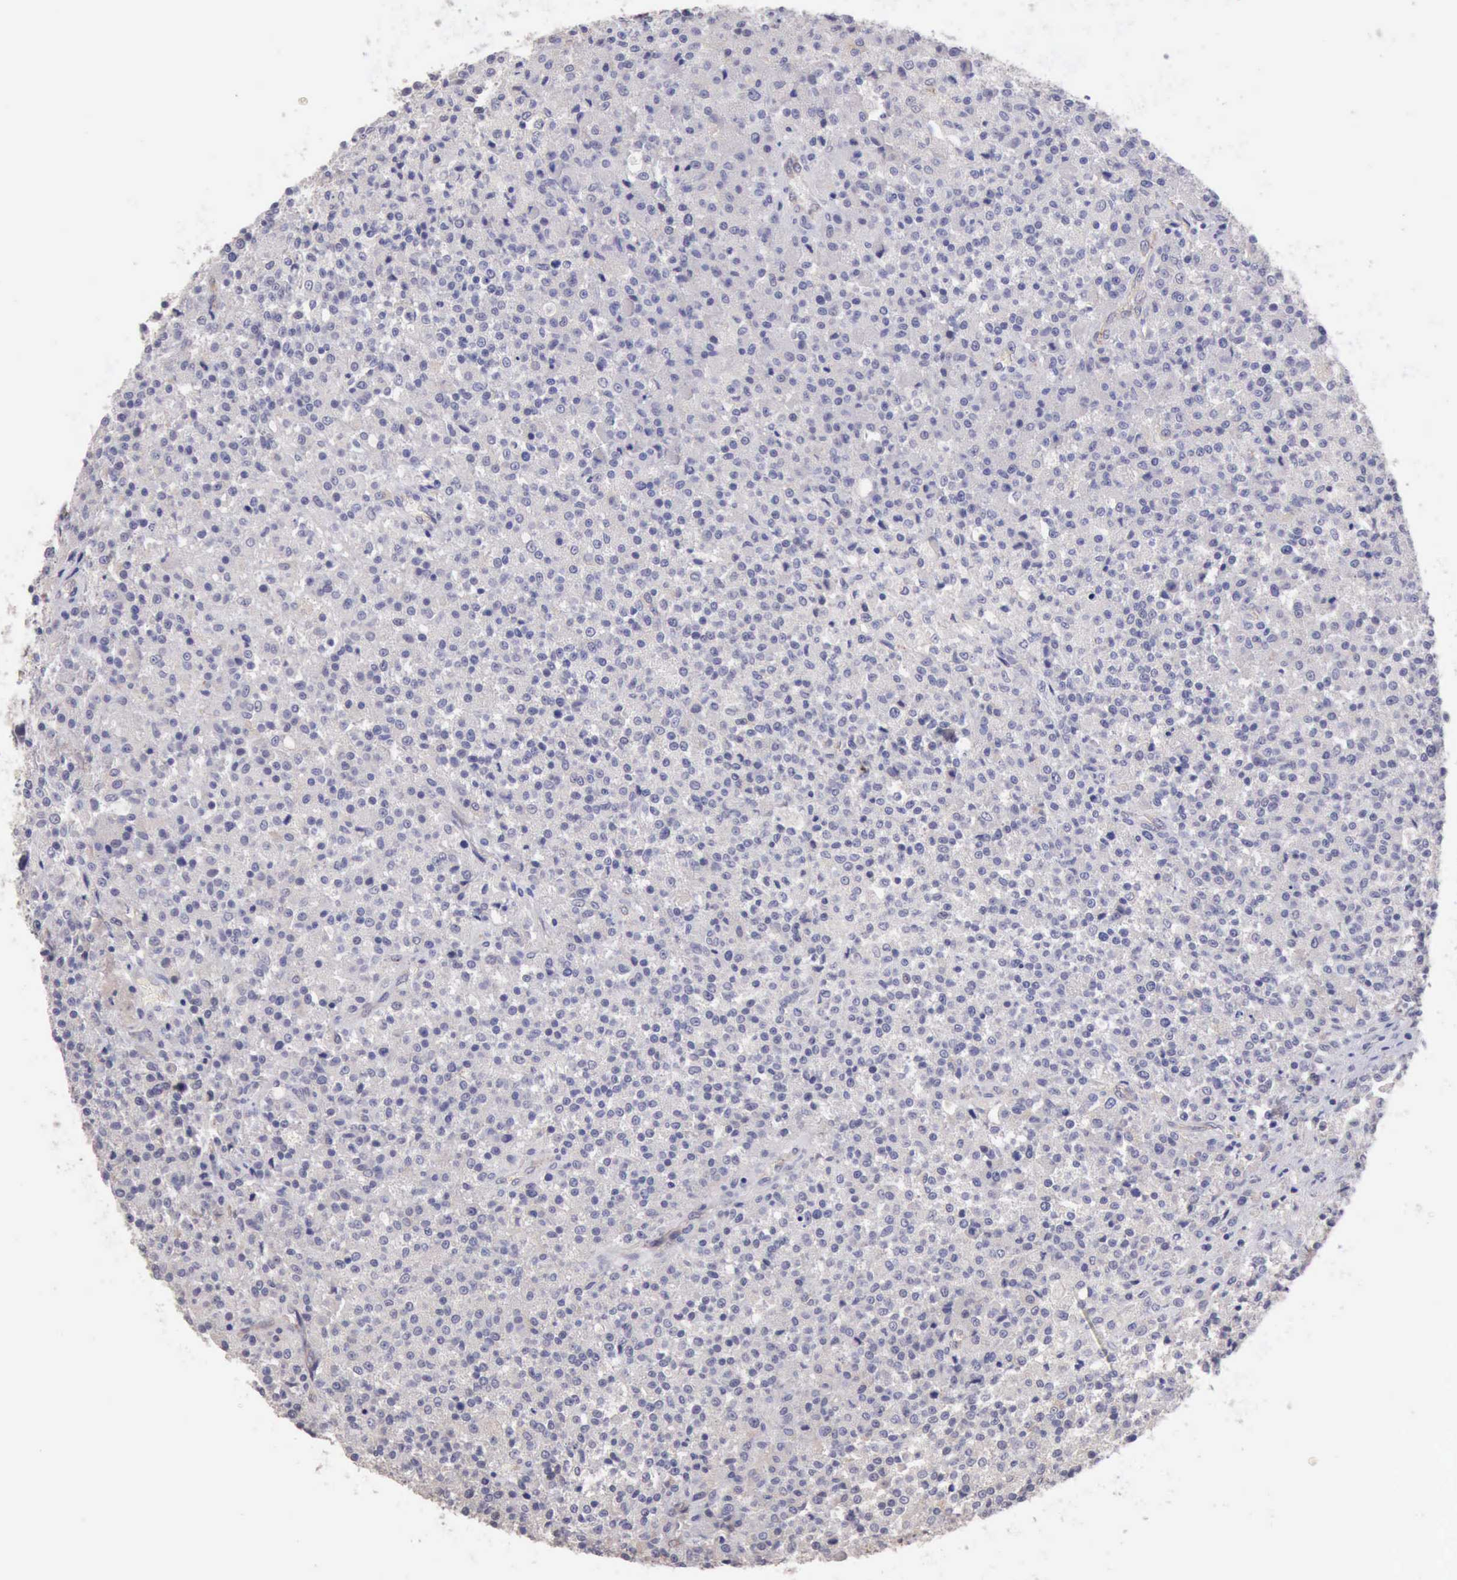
{"staining": {"intensity": "negative", "quantity": "none", "location": "none"}, "tissue": "testis cancer", "cell_type": "Tumor cells", "image_type": "cancer", "snomed": [{"axis": "morphology", "description": "Seminoma, NOS"}, {"axis": "topography", "description": "Testis"}], "caption": "Human seminoma (testis) stained for a protein using immunohistochemistry (IHC) reveals no expression in tumor cells.", "gene": "KCND1", "patient": {"sex": "male", "age": 59}}